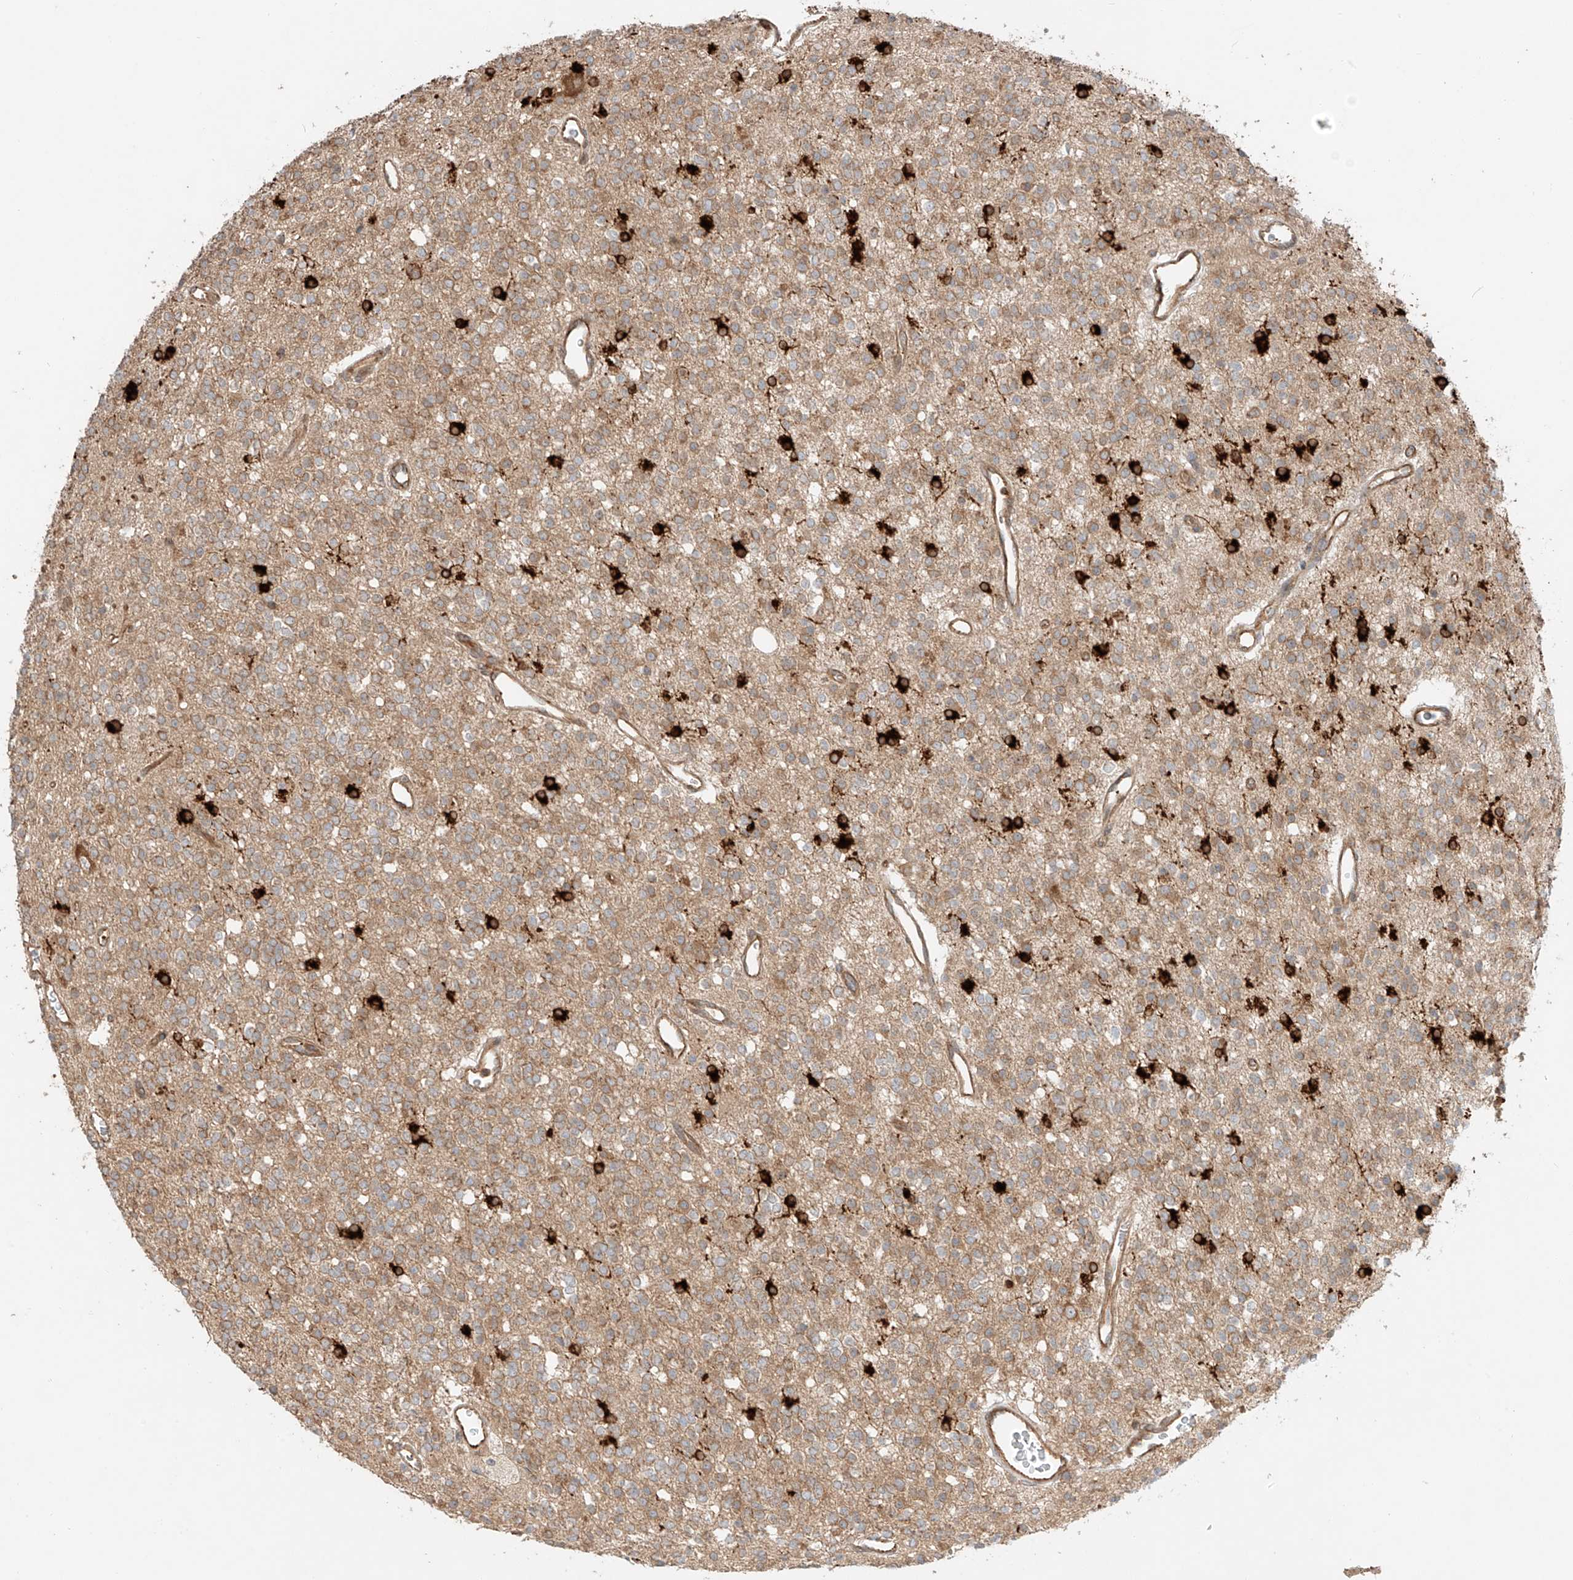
{"staining": {"intensity": "moderate", "quantity": ">75%", "location": "cytoplasmic/membranous"}, "tissue": "glioma", "cell_type": "Tumor cells", "image_type": "cancer", "snomed": [{"axis": "morphology", "description": "Glioma, malignant, High grade"}, {"axis": "topography", "description": "Brain"}], "caption": "A medium amount of moderate cytoplasmic/membranous staining is seen in about >75% of tumor cells in high-grade glioma (malignant) tissue.", "gene": "CEP162", "patient": {"sex": "male", "age": 34}}